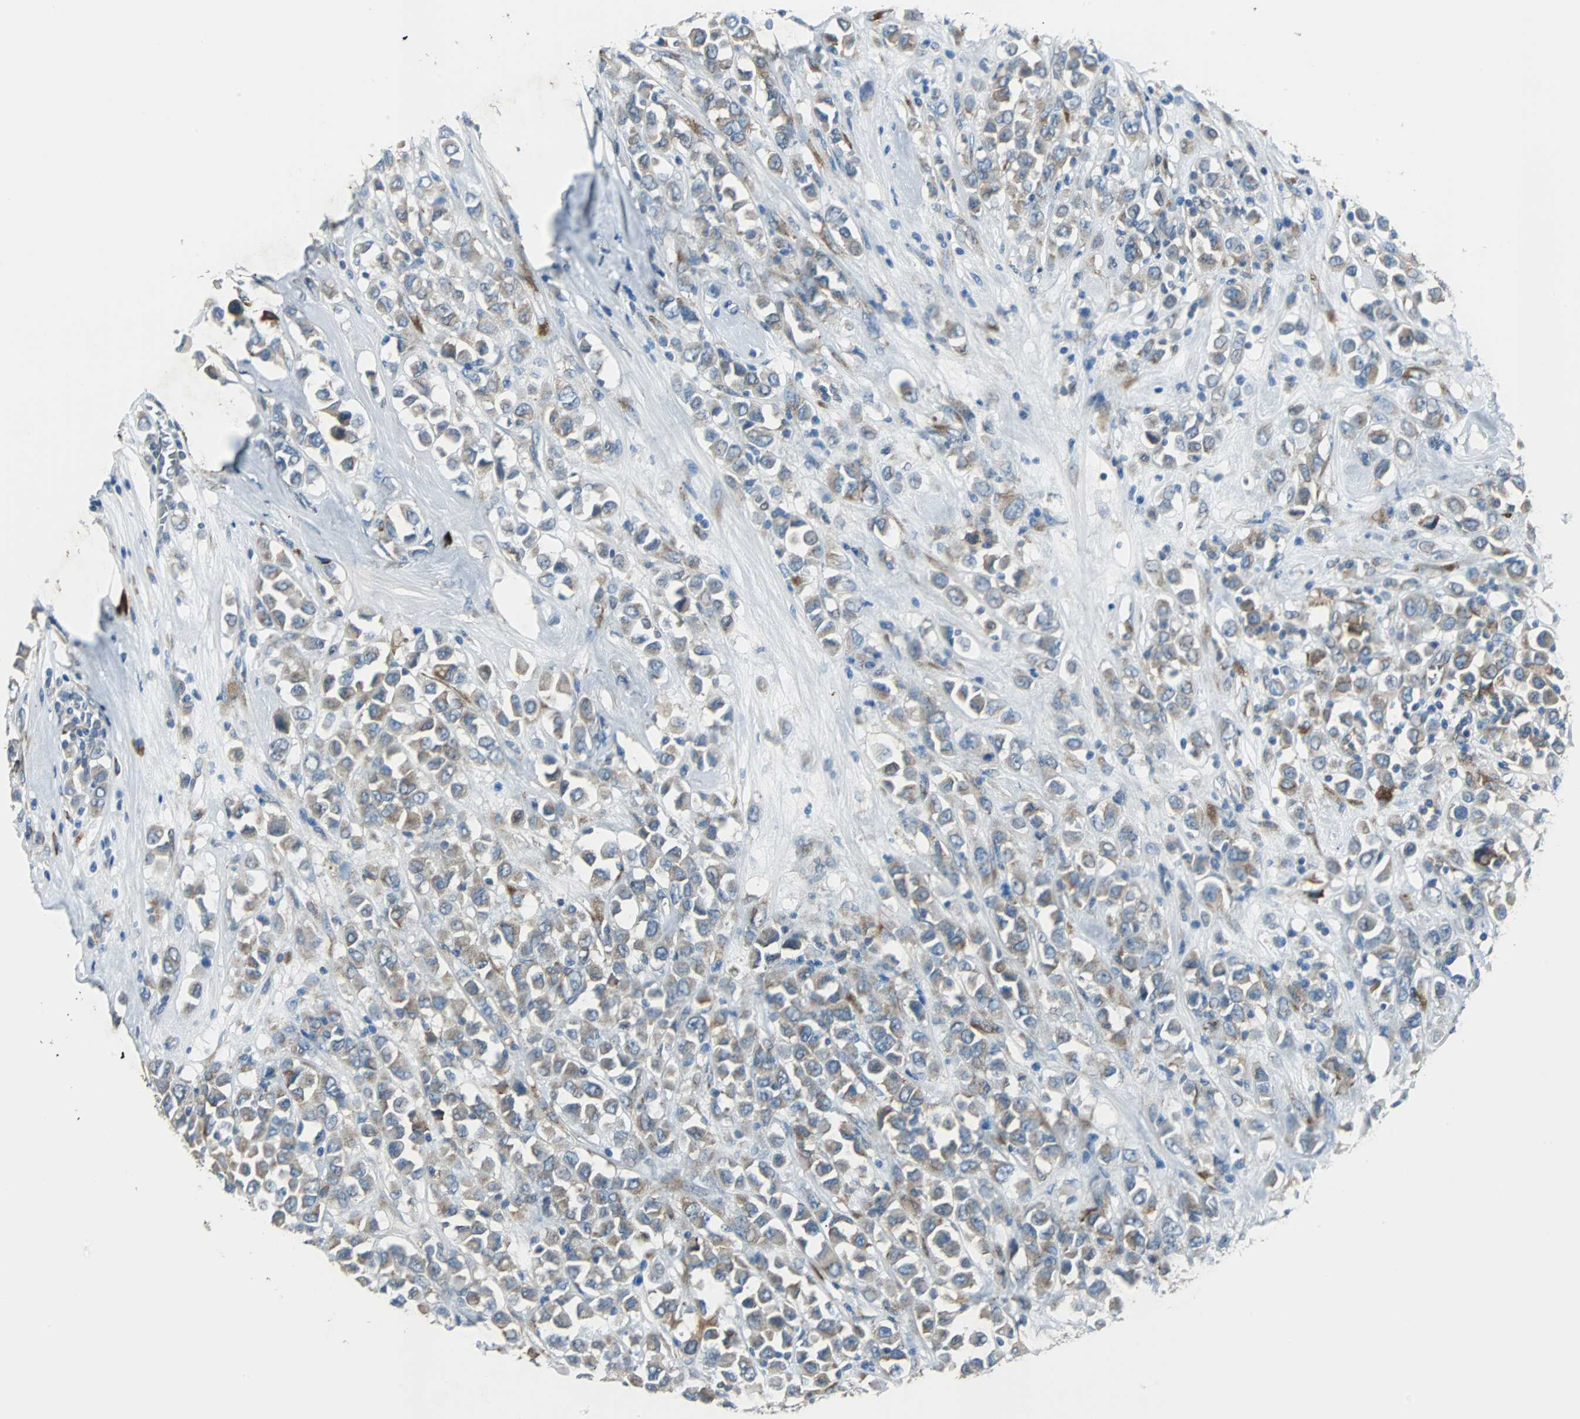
{"staining": {"intensity": "weak", "quantity": ">75%", "location": "cytoplasmic/membranous"}, "tissue": "breast cancer", "cell_type": "Tumor cells", "image_type": "cancer", "snomed": [{"axis": "morphology", "description": "Duct carcinoma"}, {"axis": "topography", "description": "Breast"}], "caption": "Weak cytoplasmic/membranous protein staining is appreciated in approximately >75% of tumor cells in intraductal carcinoma (breast). (DAB (3,3'-diaminobenzidine) IHC with brightfield microscopy, high magnification).", "gene": "PDIA4", "patient": {"sex": "female", "age": 61}}